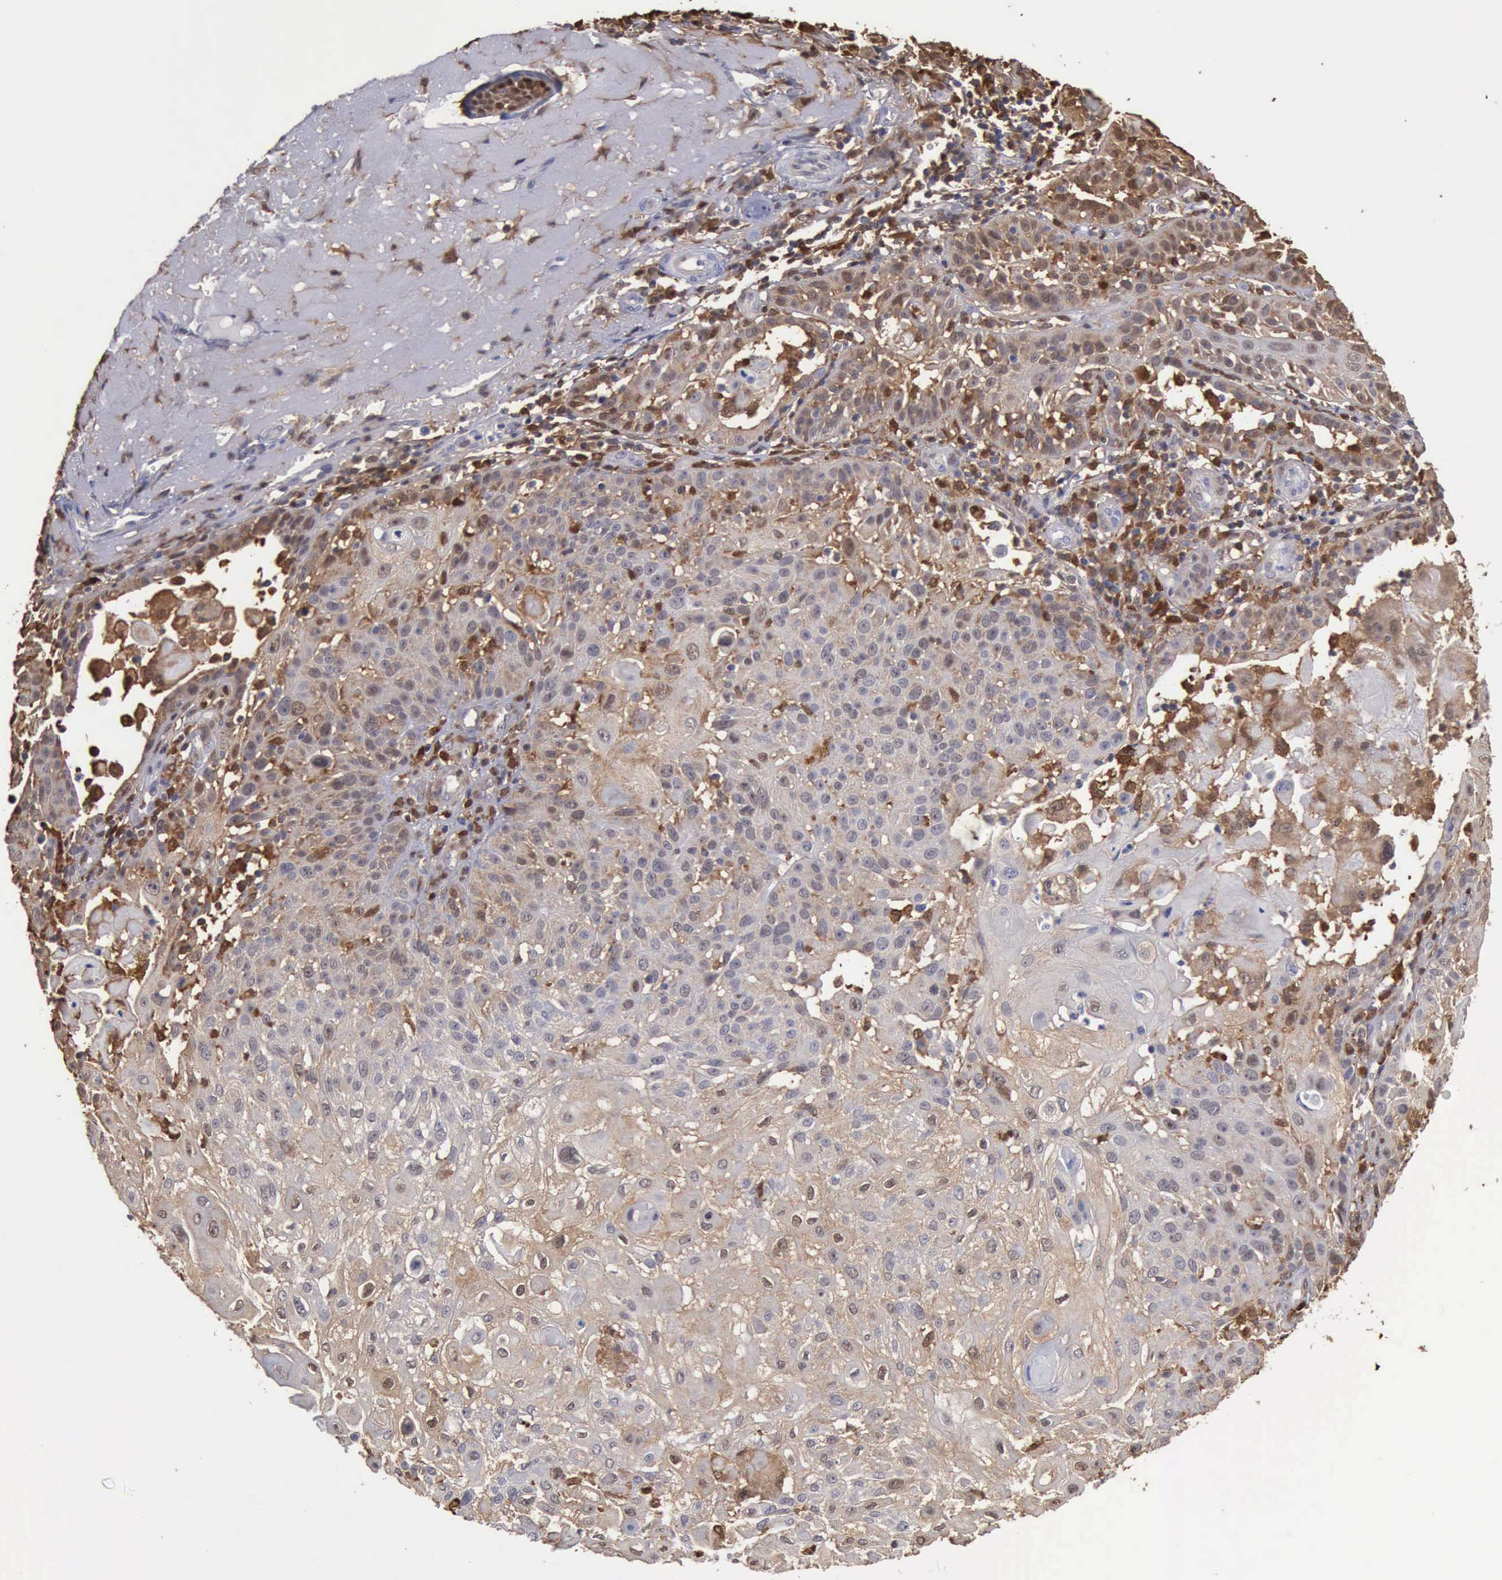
{"staining": {"intensity": "moderate", "quantity": "<25%", "location": "cytoplasmic/membranous,nuclear"}, "tissue": "skin cancer", "cell_type": "Tumor cells", "image_type": "cancer", "snomed": [{"axis": "morphology", "description": "Squamous cell carcinoma, NOS"}, {"axis": "topography", "description": "Skin"}], "caption": "Squamous cell carcinoma (skin) stained with immunohistochemistry (IHC) reveals moderate cytoplasmic/membranous and nuclear positivity in approximately <25% of tumor cells.", "gene": "STAT1", "patient": {"sex": "female", "age": 89}}